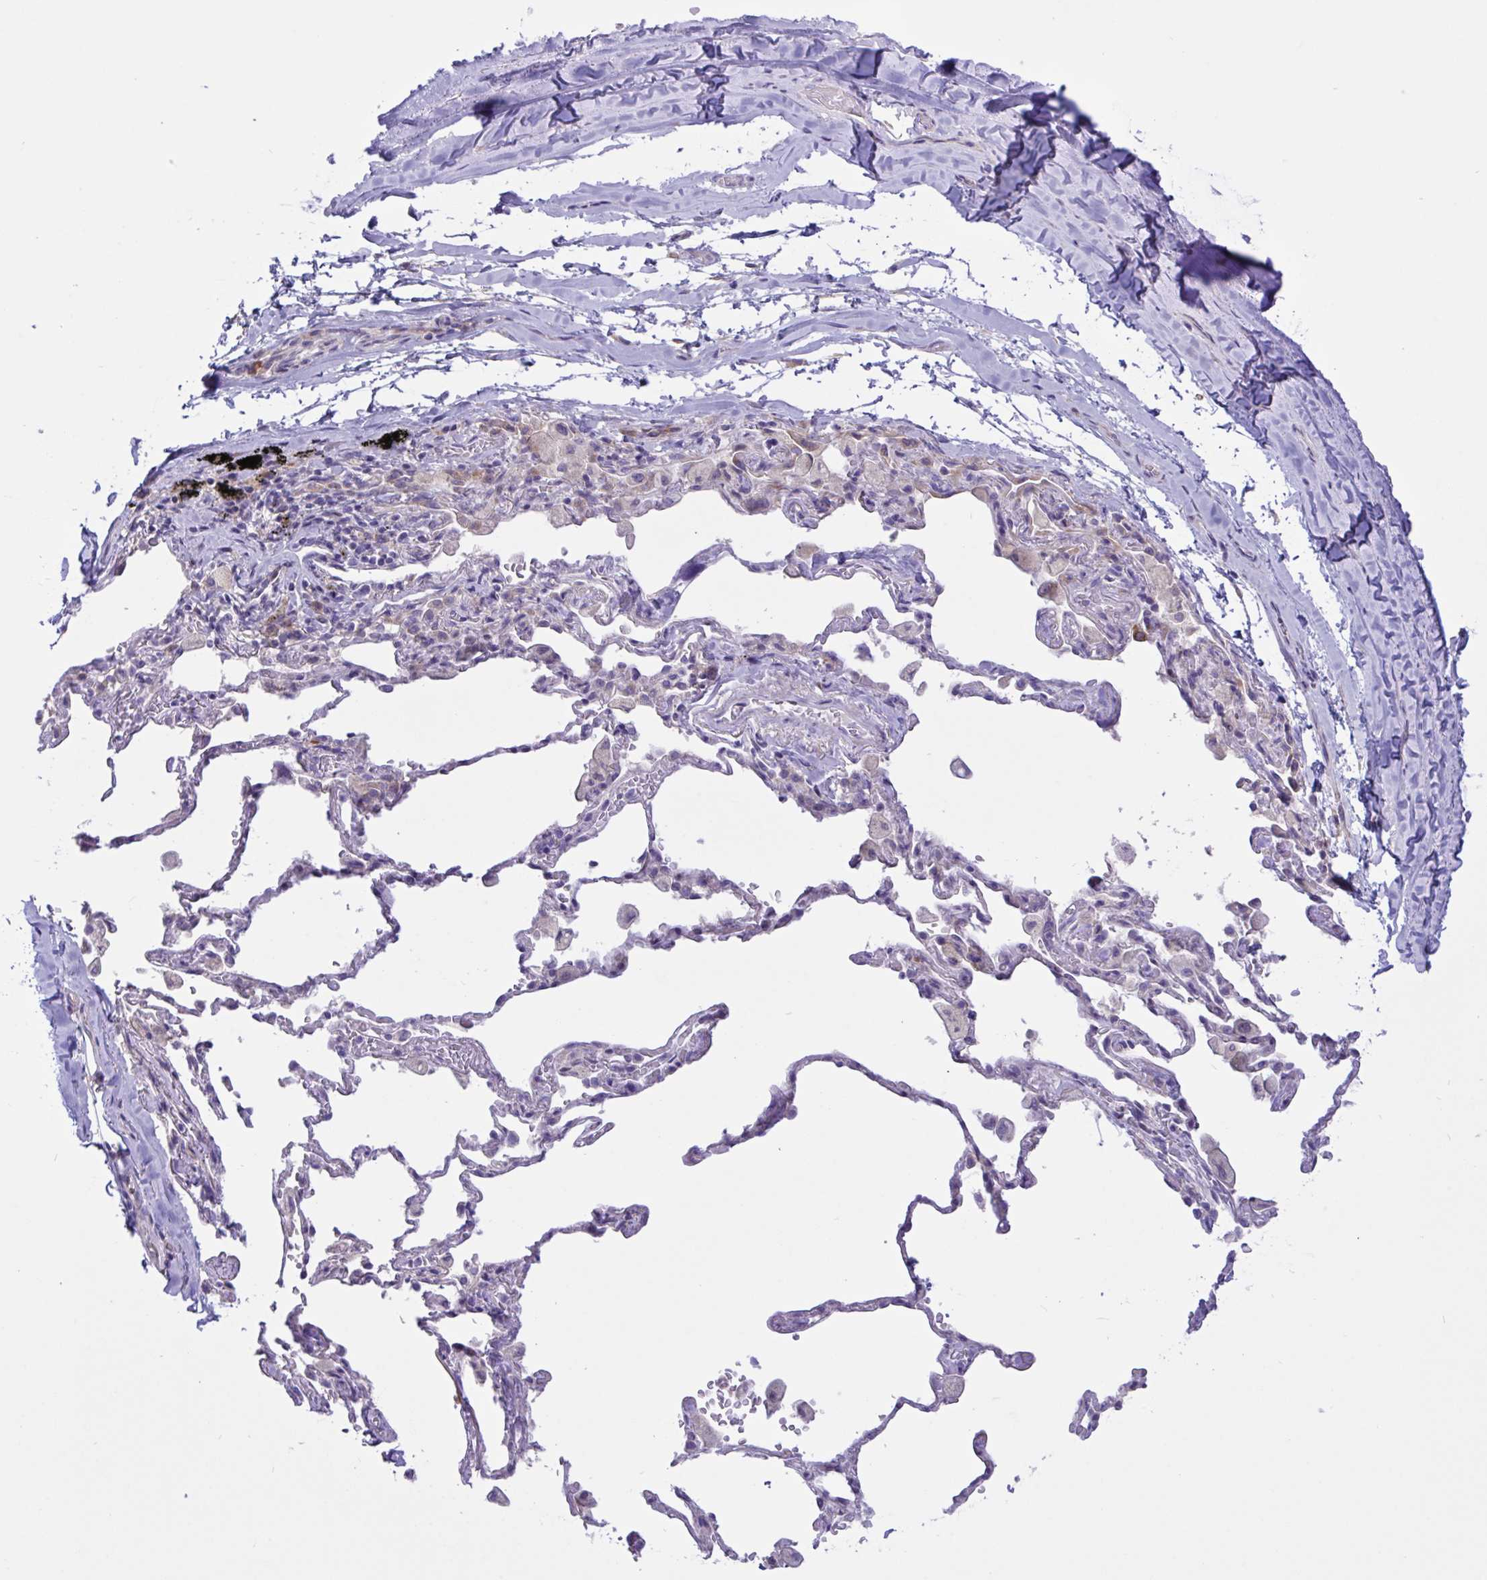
{"staining": {"intensity": "moderate", "quantity": "25%-75%", "location": "cytoplasmic/membranous"}, "tissue": "soft tissue", "cell_type": "Fibroblasts", "image_type": "normal", "snomed": [{"axis": "morphology", "description": "Normal tissue, NOS"}, {"axis": "topography", "description": "Cartilage tissue"}, {"axis": "topography", "description": "Bronchus"}], "caption": "Soft tissue stained for a protein (brown) demonstrates moderate cytoplasmic/membranous positive expression in about 25%-75% of fibroblasts.", "gene": "DSC3", "patient": {"sex": "male", "age": 64}}